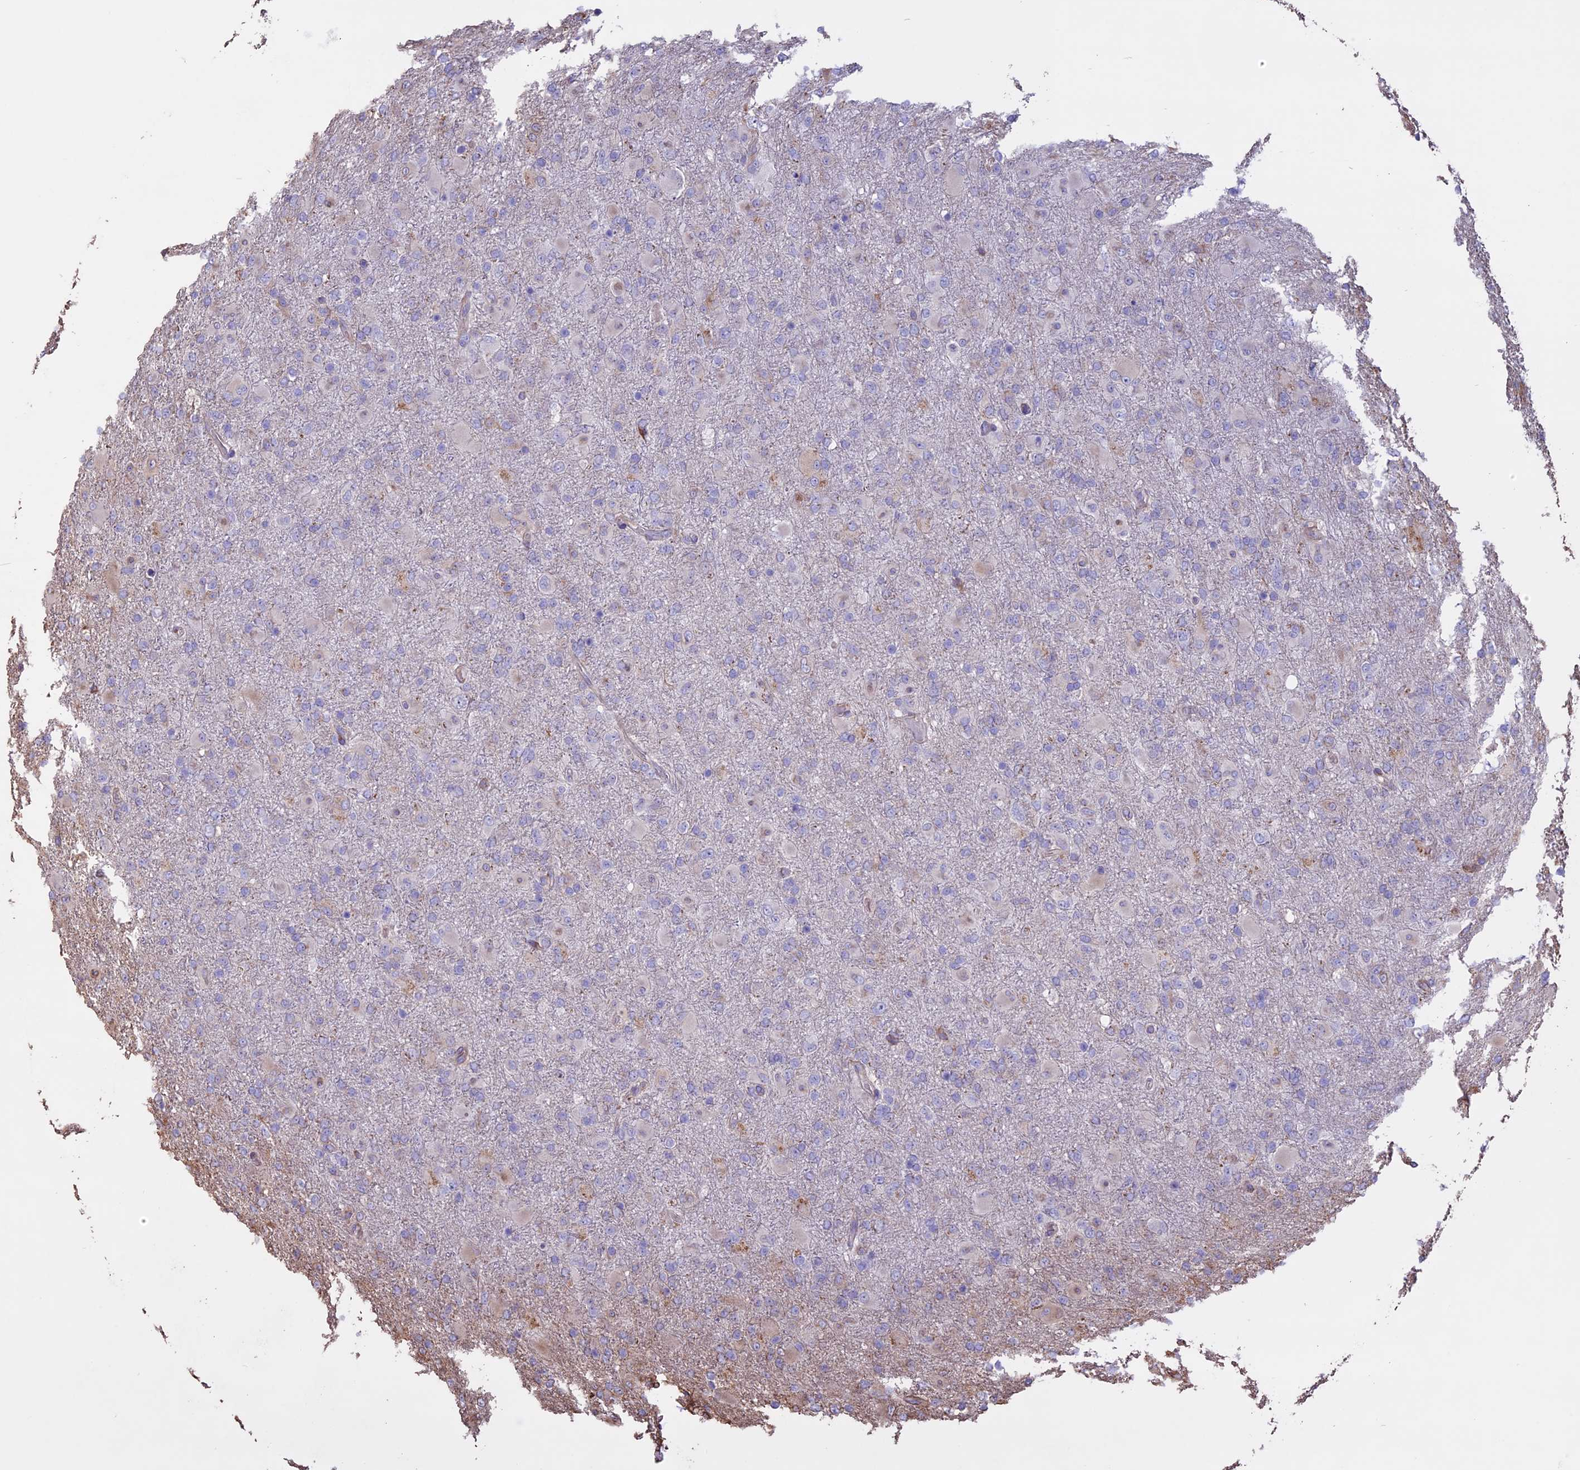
{"staining": {"intensity": "negative", "quantity": "none", "location": "none"}, "tissue": "glioma", "cell_type": "Tumor cells", "image_type": "cancer", "snomed": [{"axis": "morphology", "description": "Glioma, malignant, Low grade"}, {"axis": "topography", "description": "Brain"}], "caption": "Immunohistochemistry photomicrograph of neoplastic tissue: glioma stained with DAB (3,3'-diaminobenzidine) exhibits no significant protein positivity in tumor cells.", "gene": "CCDC148", "patient": {"sex": "male", "age": 65}}